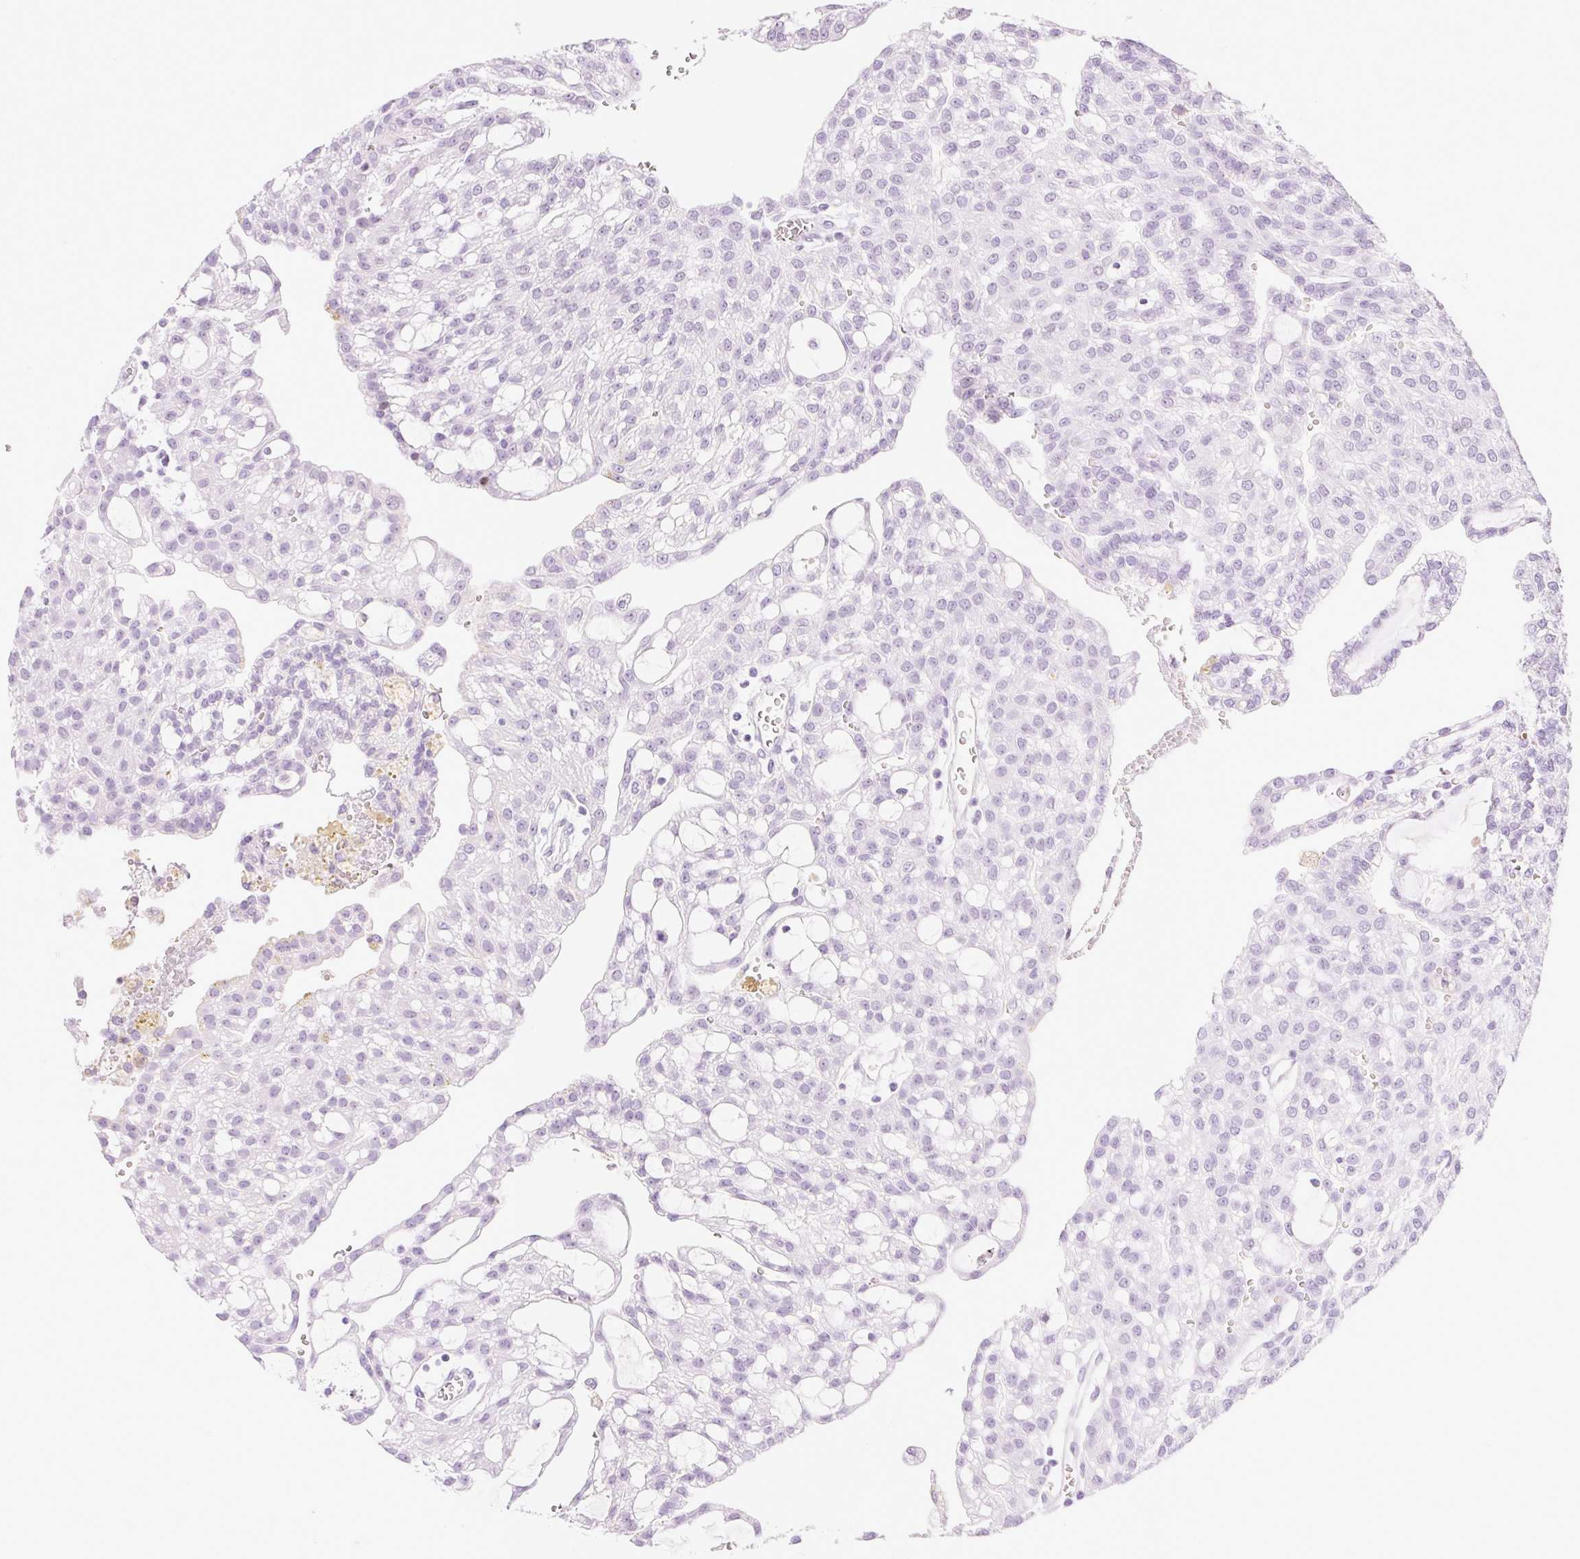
{"staining": {"intensity": "negative", "quantity": "none", "location": "none"}, "tissue": "renal cancer", "cell_type": "Tumor cells", "image_type": "cancer", "snomed": [{"axis": "morphology", "description": "Adenocarcinoma, NOS"}, {"axis": "topography", "description": "Kidney"}], "caption": "A high-resolution histopathology image shows immunohistochemistry staining of renal cancer, which demonstrates no significant staining in tumor cells. (Immunohistochemistry, brightfield microscopy, high magnification).", "gene": "SP140L", "patient": {"sex": "male", "age": 63}}